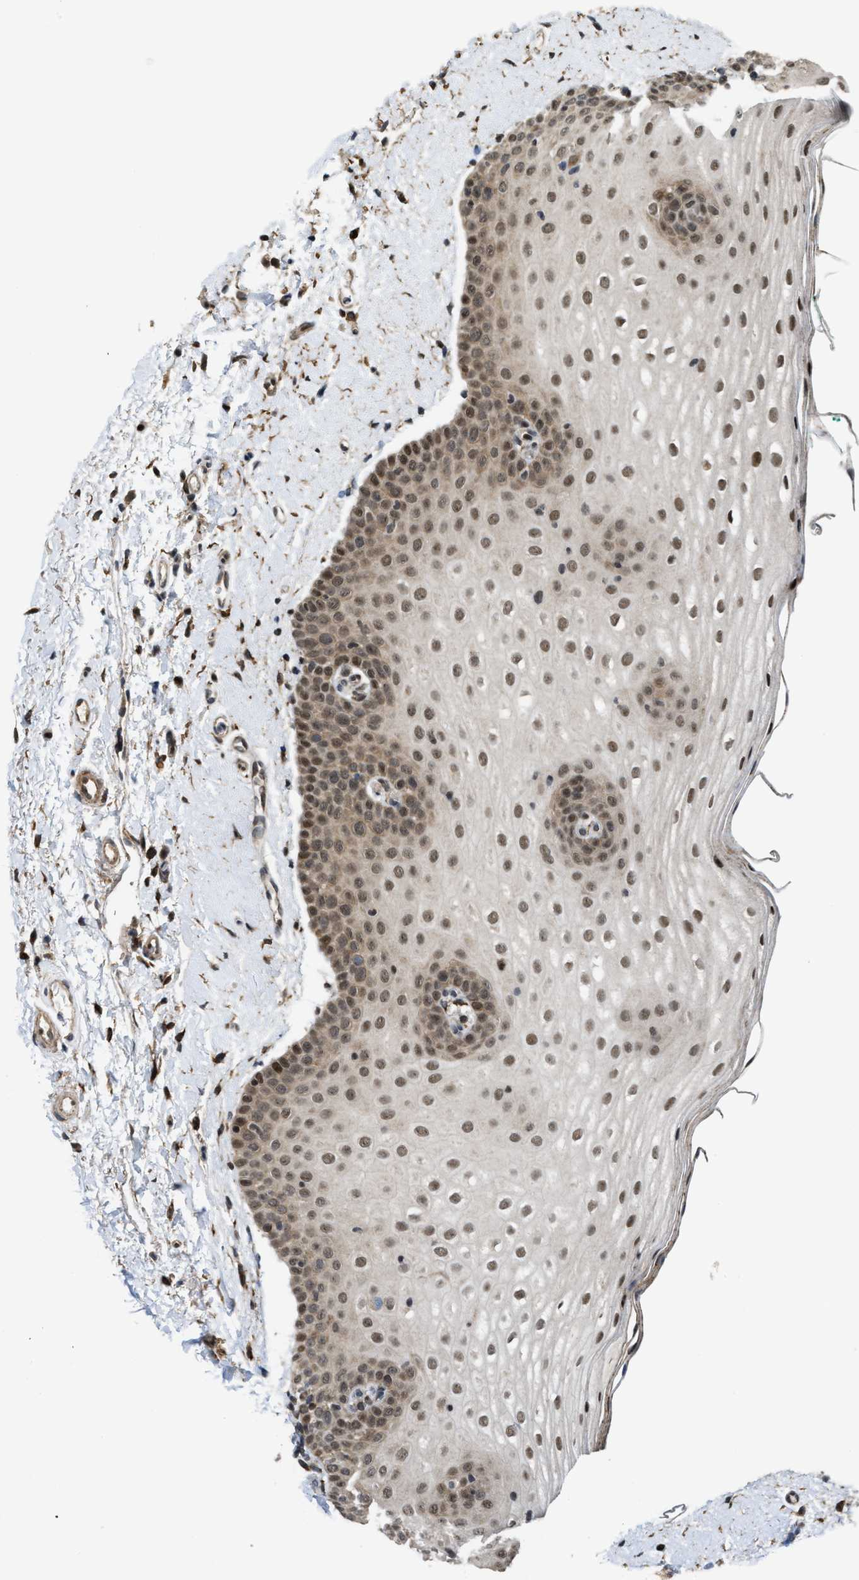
{"staining": {"intensity": "strong", "quantity": ">75%", "location": "nuclear"}, "tissue": "oral mucosa", "cell_type": "Squamous epithelial cells", "image_type": "normal", "snomed": [{"axis": "morphology", "description": "Normal tissue, NOS"}, {"axis": "topography", "description": "Skin"}, {"axis": "topography", "description": "Oral tissue"}], "caption": "Oral mucosa stained with a brown dye exhibits strong nuclear positive expression in about >75% of squamous epithelial cells.", "gene": "ZNF250", "patient": {"sex": "male", "age": 84}}